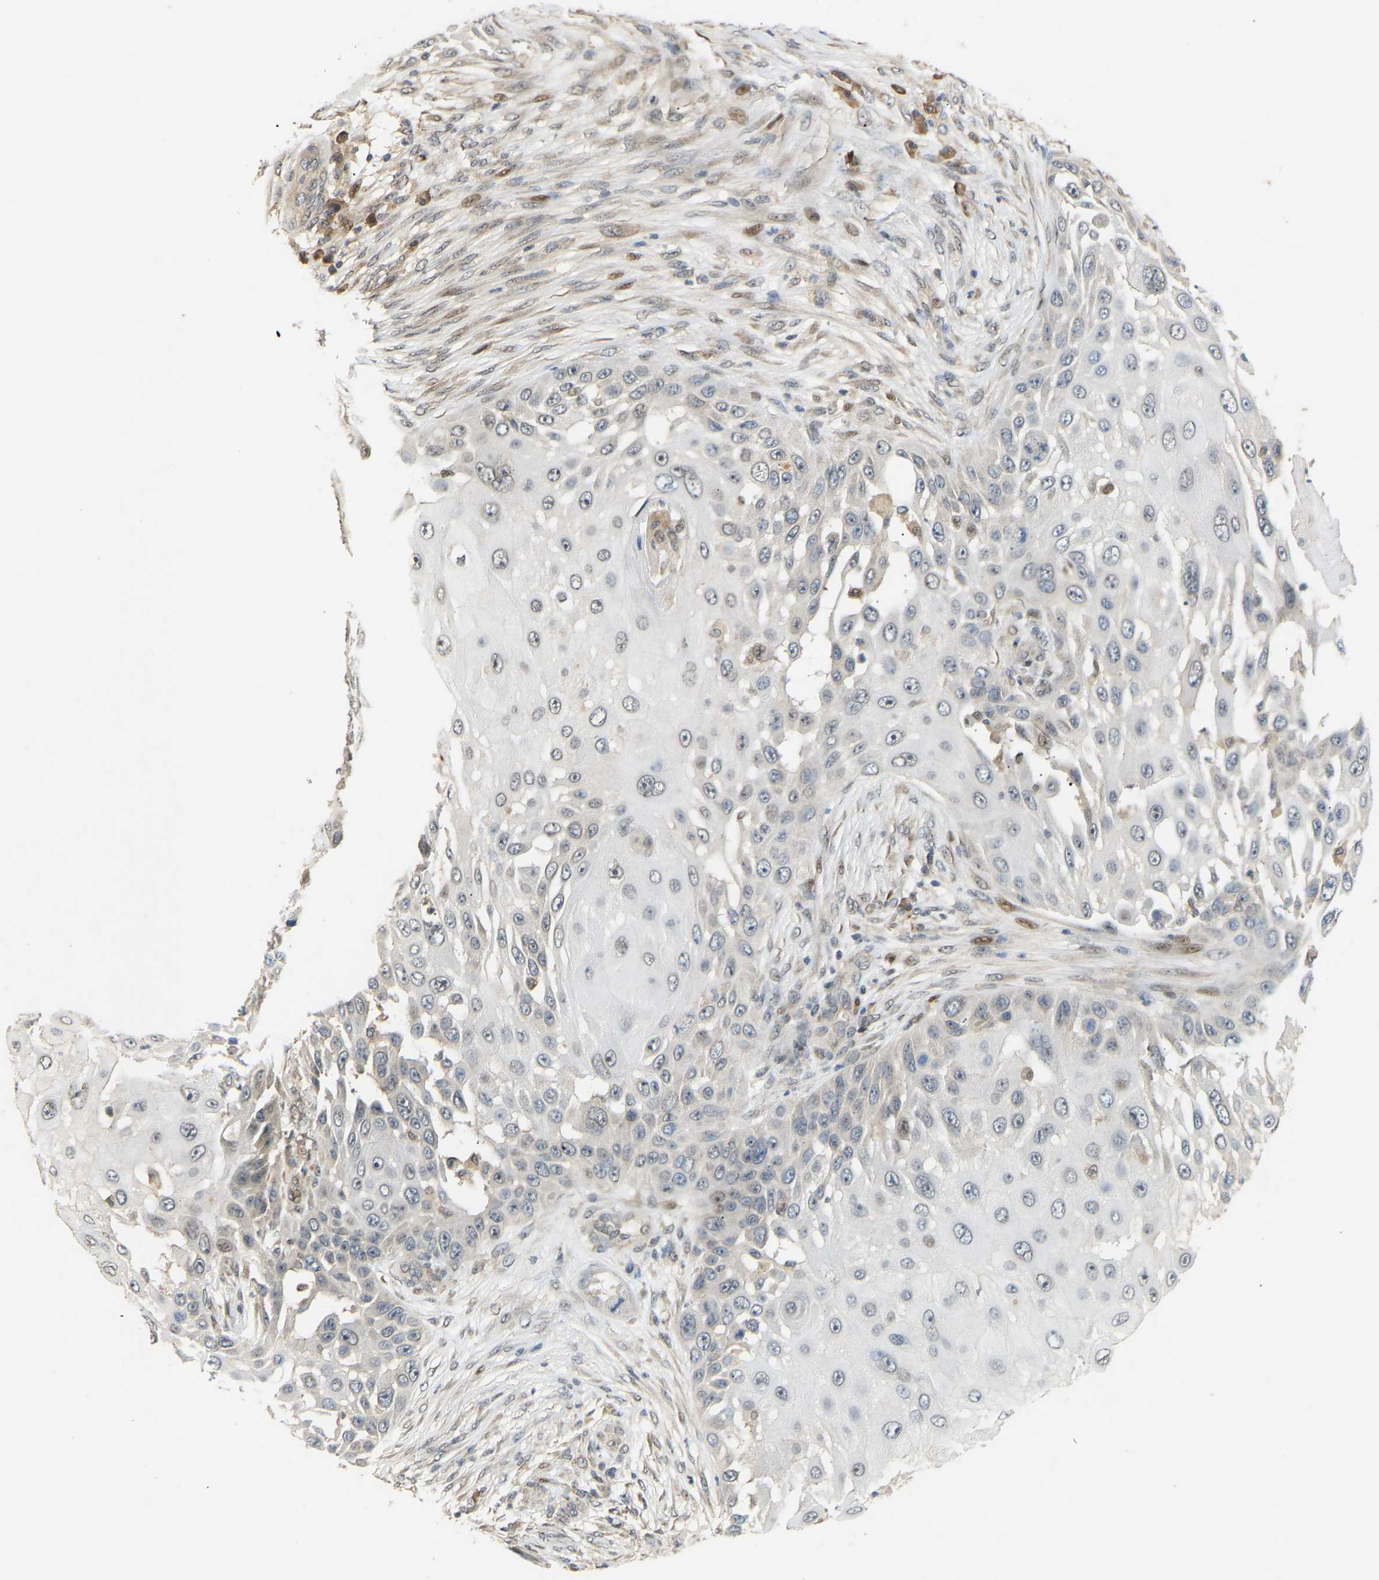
{"staining": {"intensity": "negative", "quantity": "none", "location": "none"}, "tissue": "skin cancer", "cell_type": "Tumor cells", "image_type": "cancer", "snomed": [{"axis": "morphology", "description": "Squamous cell carcinoma, NOS"}, {"axis": "topography", "description": "Skin"}], "caption": "Human skin cancer stained for a protein using immunohistochemistry (IHC) displays no positivity in tumor cells.", "gene": "PTPN4", "patient": {"sex": "female", "age": 44}}